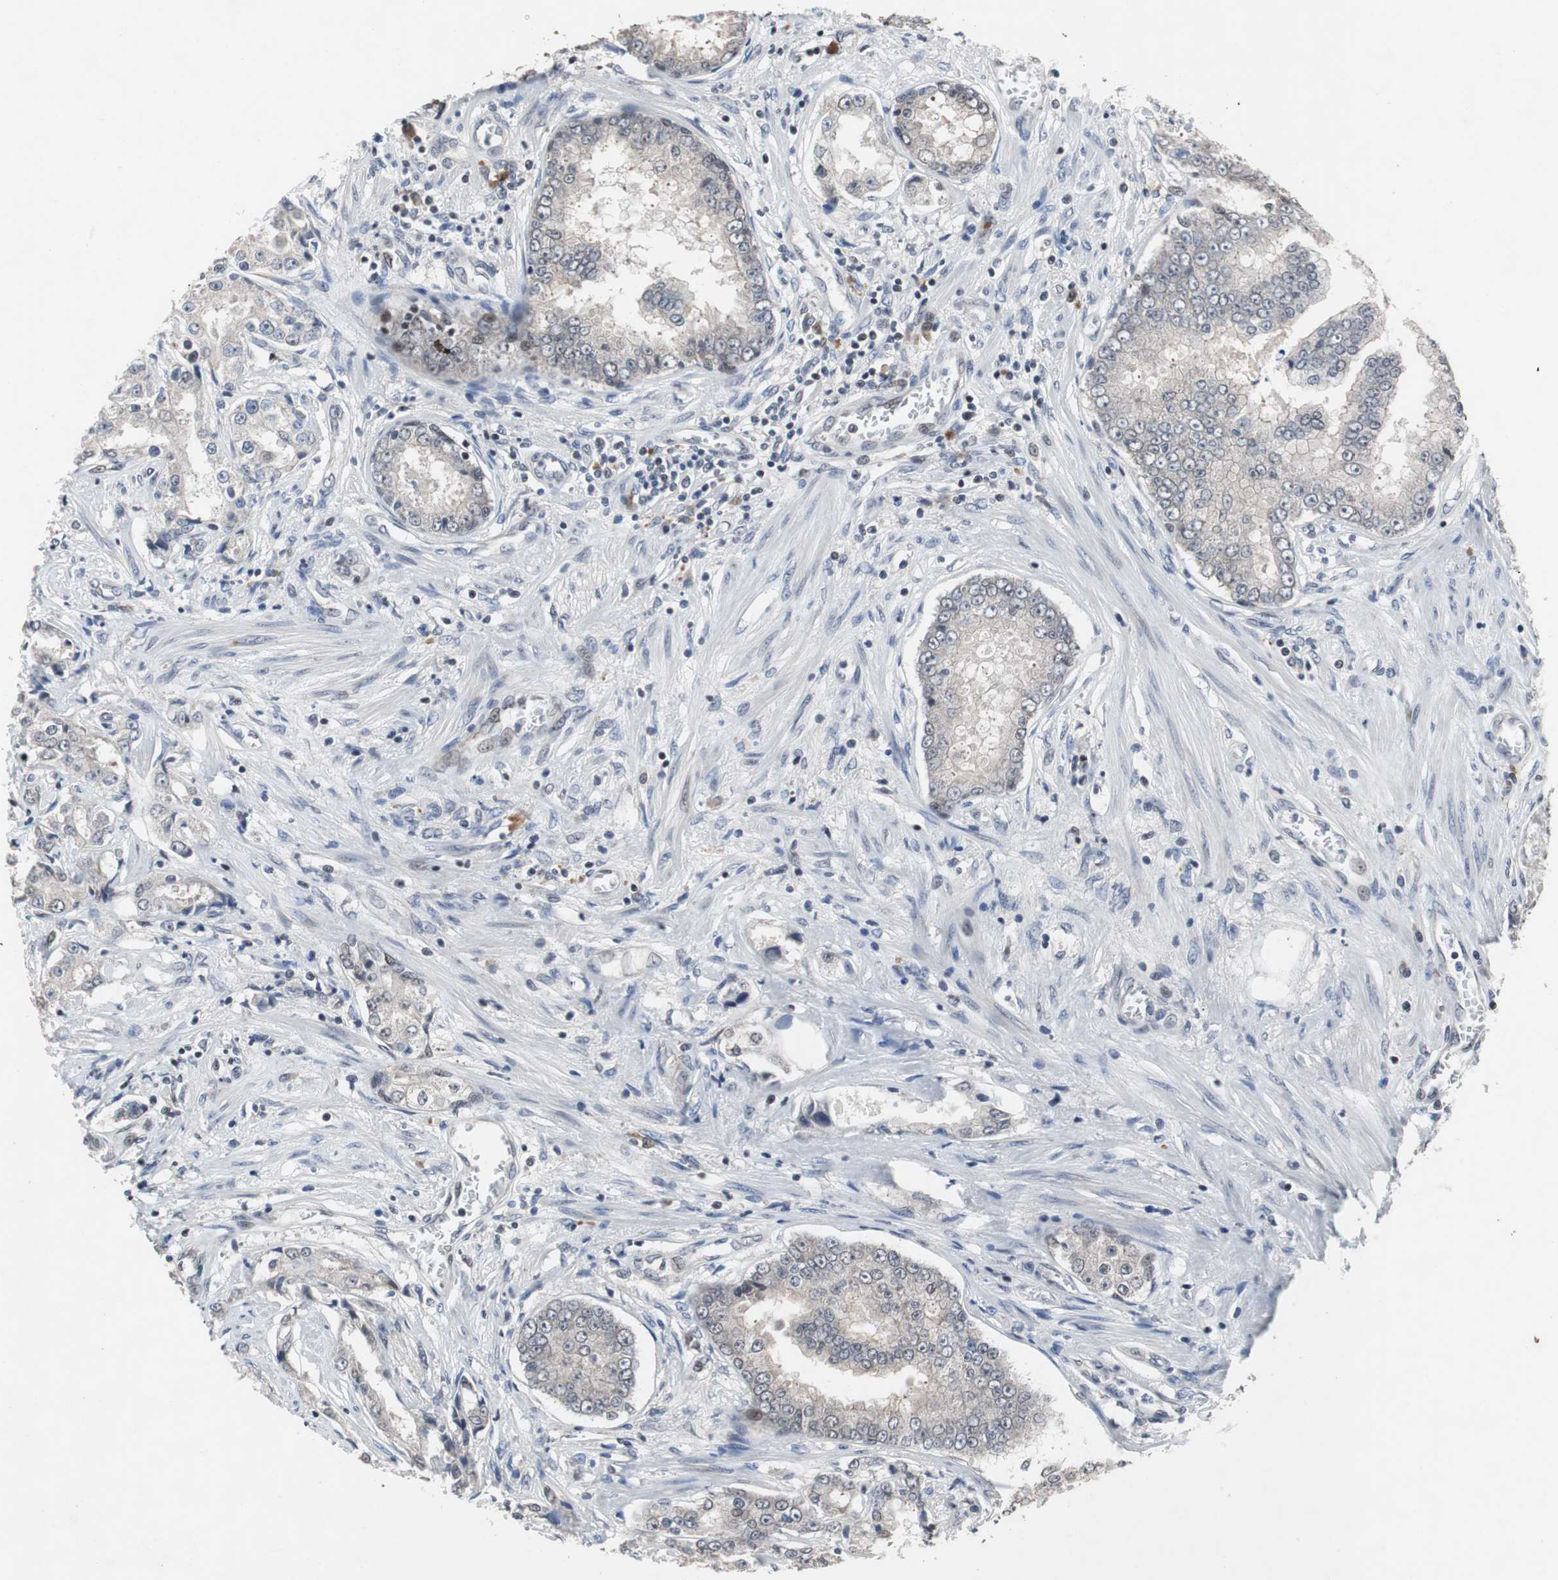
{"staining": {"intensity": "weak", "quantity": "<25%", "location": "cytoplasmic/membranous"}, "tissue": "prostate cancer", "cell_type": "Tumor cells", "image_type": "cancer", "snomed": [{"axis": "morphology", "description": "Adenocarcinoma, High grade"}, {"axis": "topography", "description": "Prostate"}], "caption": "Tumor cells show no significant protein expression in adenocarcinoma (high-grade) (prostate).", "gene": "TP63", "patient": {"sex": "male", "age": 73}}